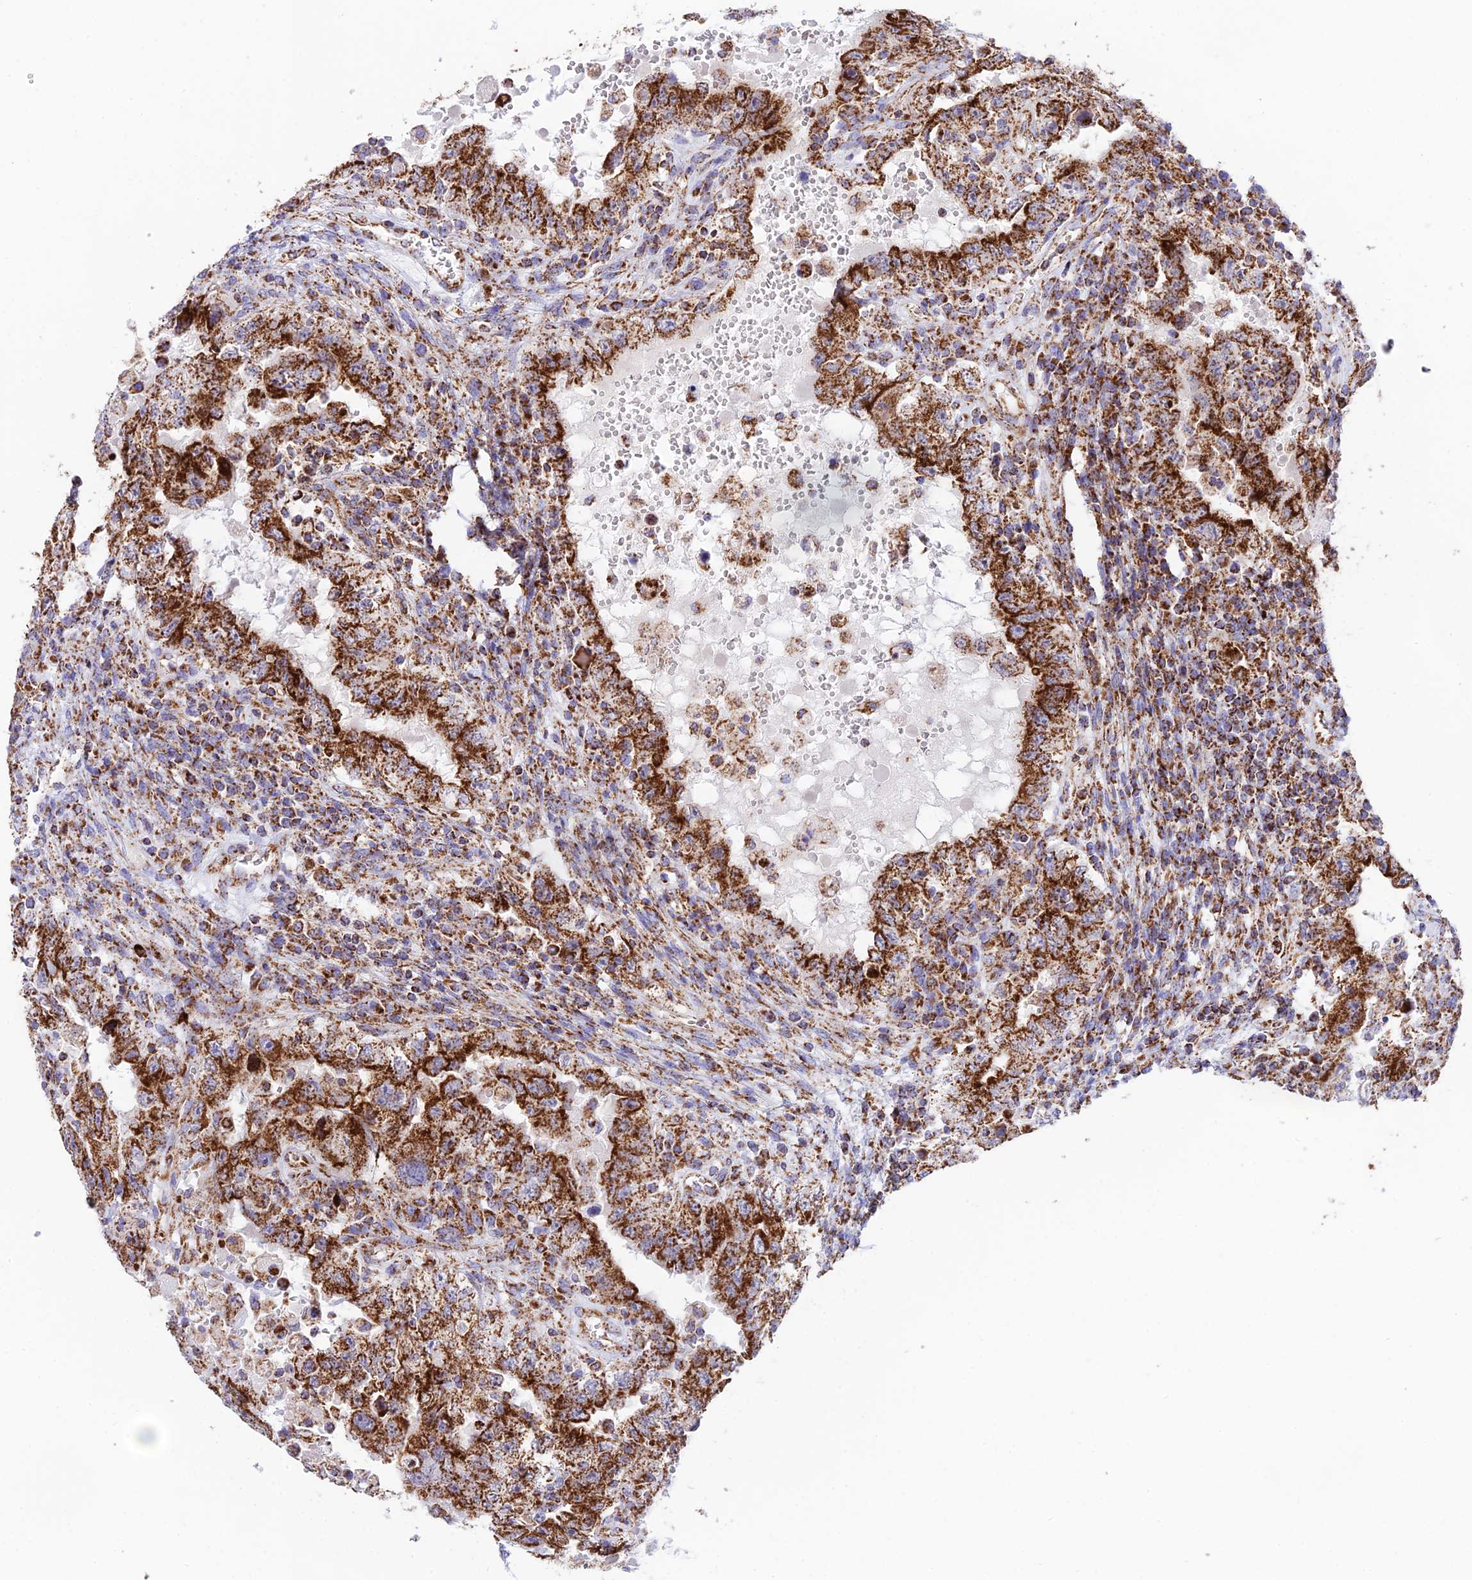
{"staining": {"intensity": "strong", "quantity": ">75%", "location": "cytoplasmic/membranous"}, "tissue": "testis cancer", "cell_type": "Tumor cells", "image_type": "cancer", "snomed": [{"axis": "morphology", "description": "Carcinoma, Embryonal, NOS"}, {"axis": "topography", "description": "Testis"}], "caption": "Tumor cells reveal high levels of strong cytoplasmic/membranous staining in about >75% of cells in human testis embryonal carcinoma.", "gene": "CHCHD3", "patient": {"sex": "male", "age": 26}}